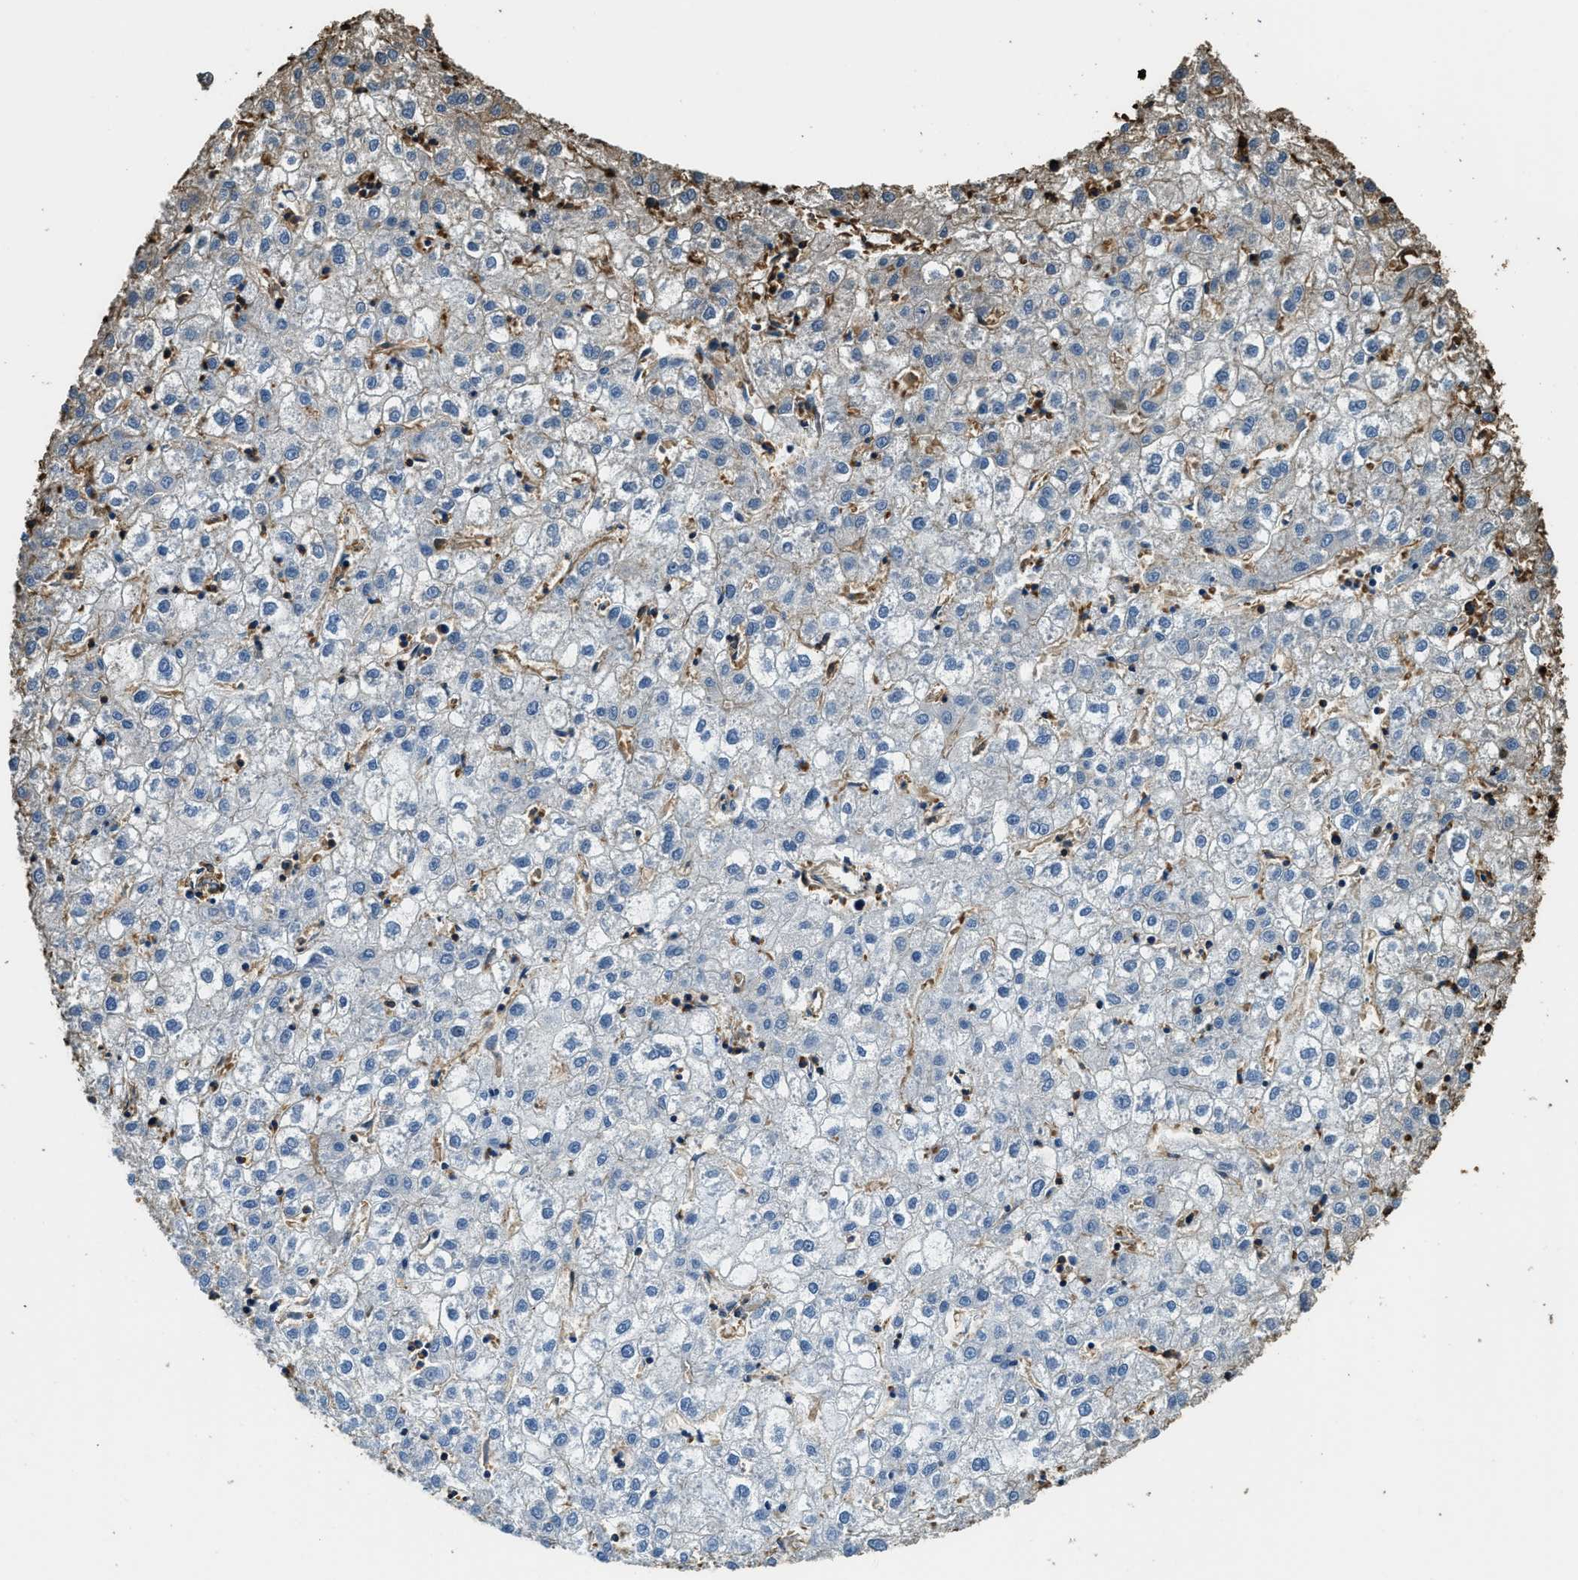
{"staining": {"intensity": "negative", "quantity": "none", "location": "none"}, "tissue": "liver cancer", "cell_type": "Tumor cells", "image_type": "cancer", "snomed": [{"axis": "morphology", "description": "Carcinoma, Hepatocellular, NOS"}, {"axis": "topography", "description": "Liver"}], "caption": "IHC of liver cancer displays no positivity in tumor cells.", "gene": "ACCS", "patient": {"sex": "male", "age": 72}}